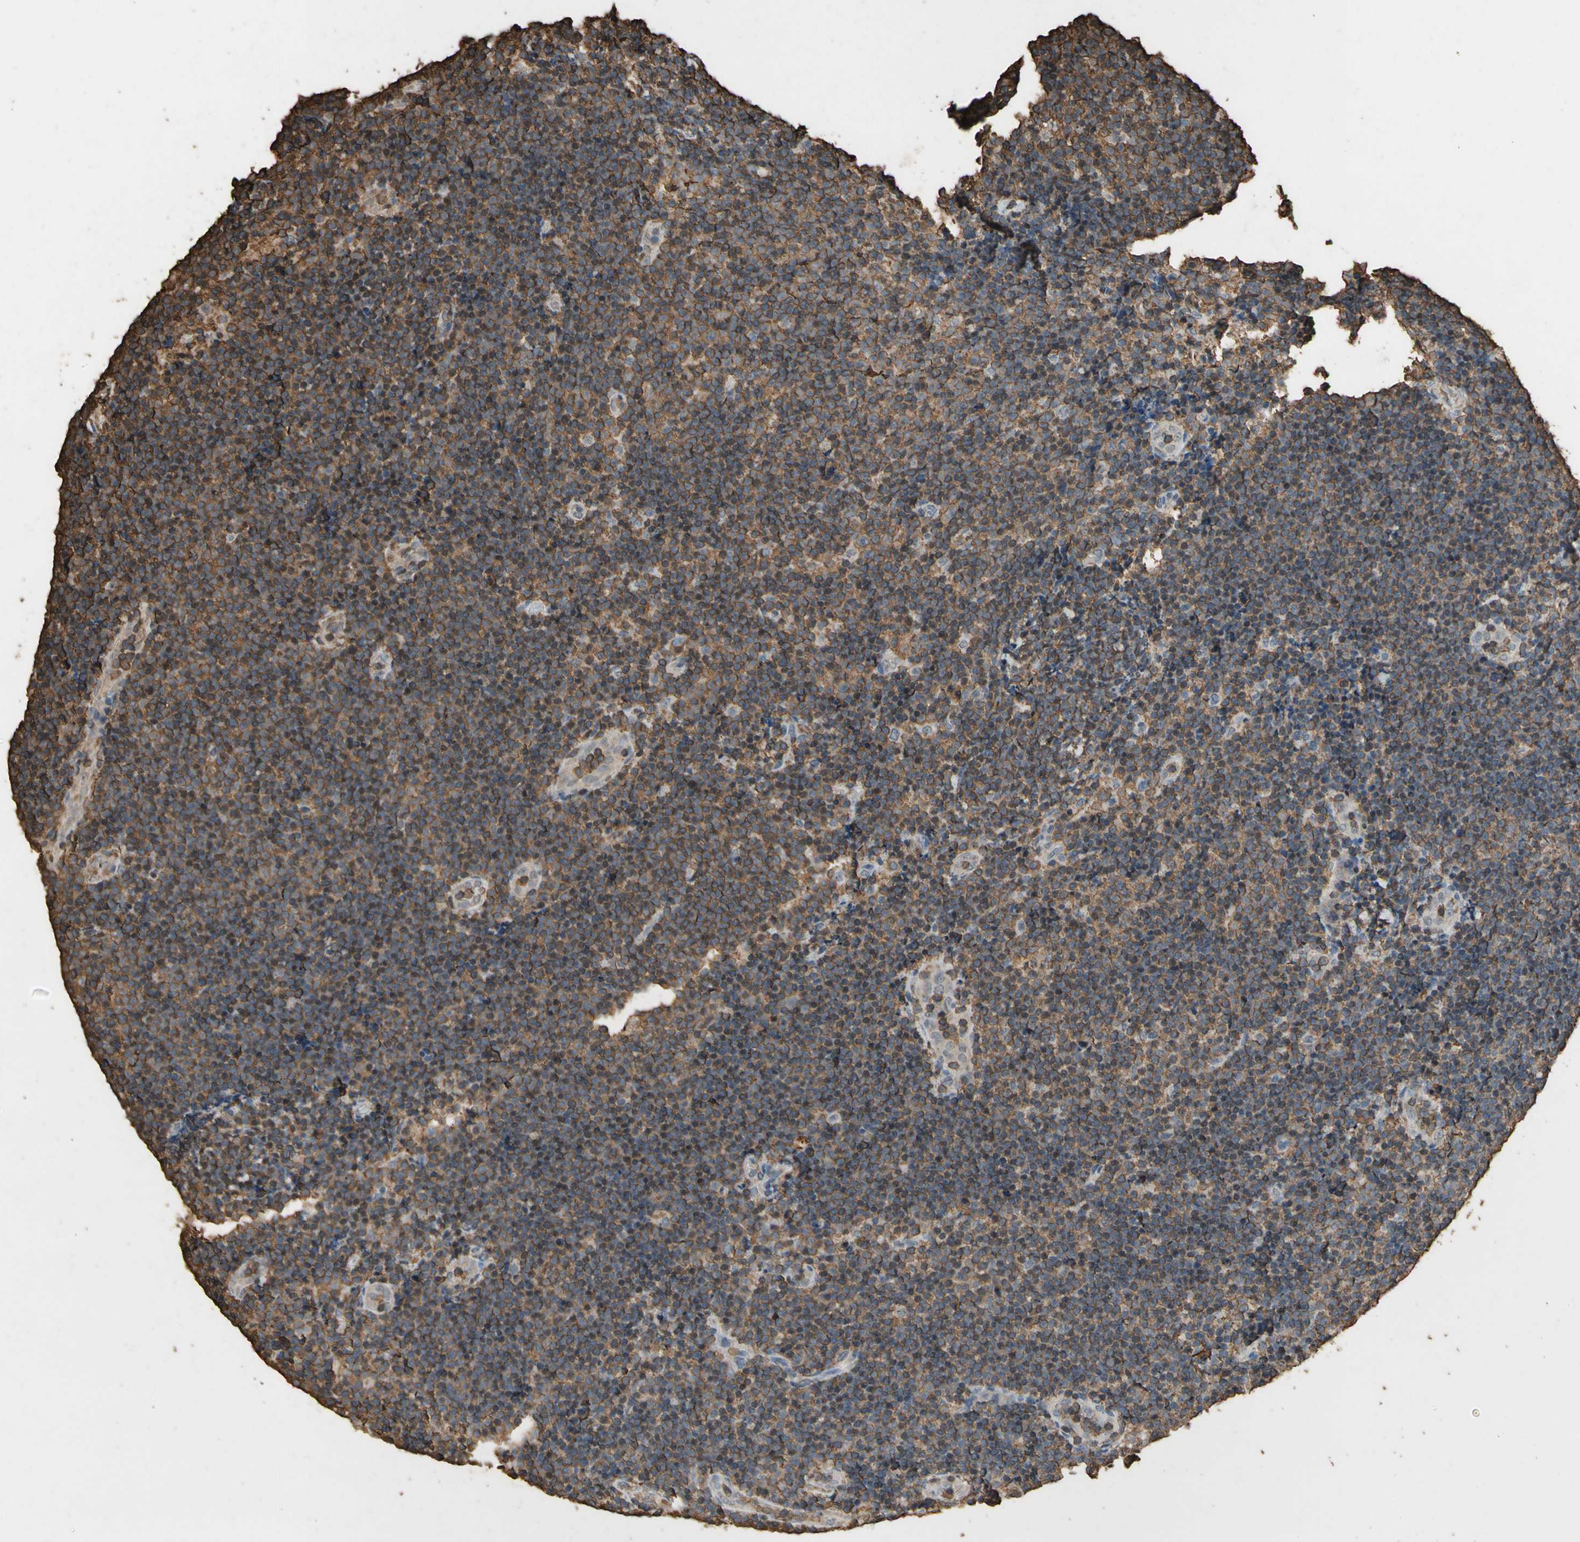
{"staining": {"intensity": "moderate", "quantity": ">75%", "location": "cytoplasmic/membranous"}, "tissue": "lymphoma", "cell_type": "Tumor cells", "image_type": "cancer", "snomed": [{"axis": "morphology", "description": "Malignant lymphoma, non-Hodgkin's type, Low grade"}, {"axis": "topography", "description": "Lymph node"}], "caption": "Lymphoma stained for a protein demonstrates moderate cytoplasmic/membranous positivity in tumor cells. The protein is shown in brown color, while the nuclei are stained blue.", "gene": "TNFSF13B", "patient": {"sex": "male", "age": 83}}